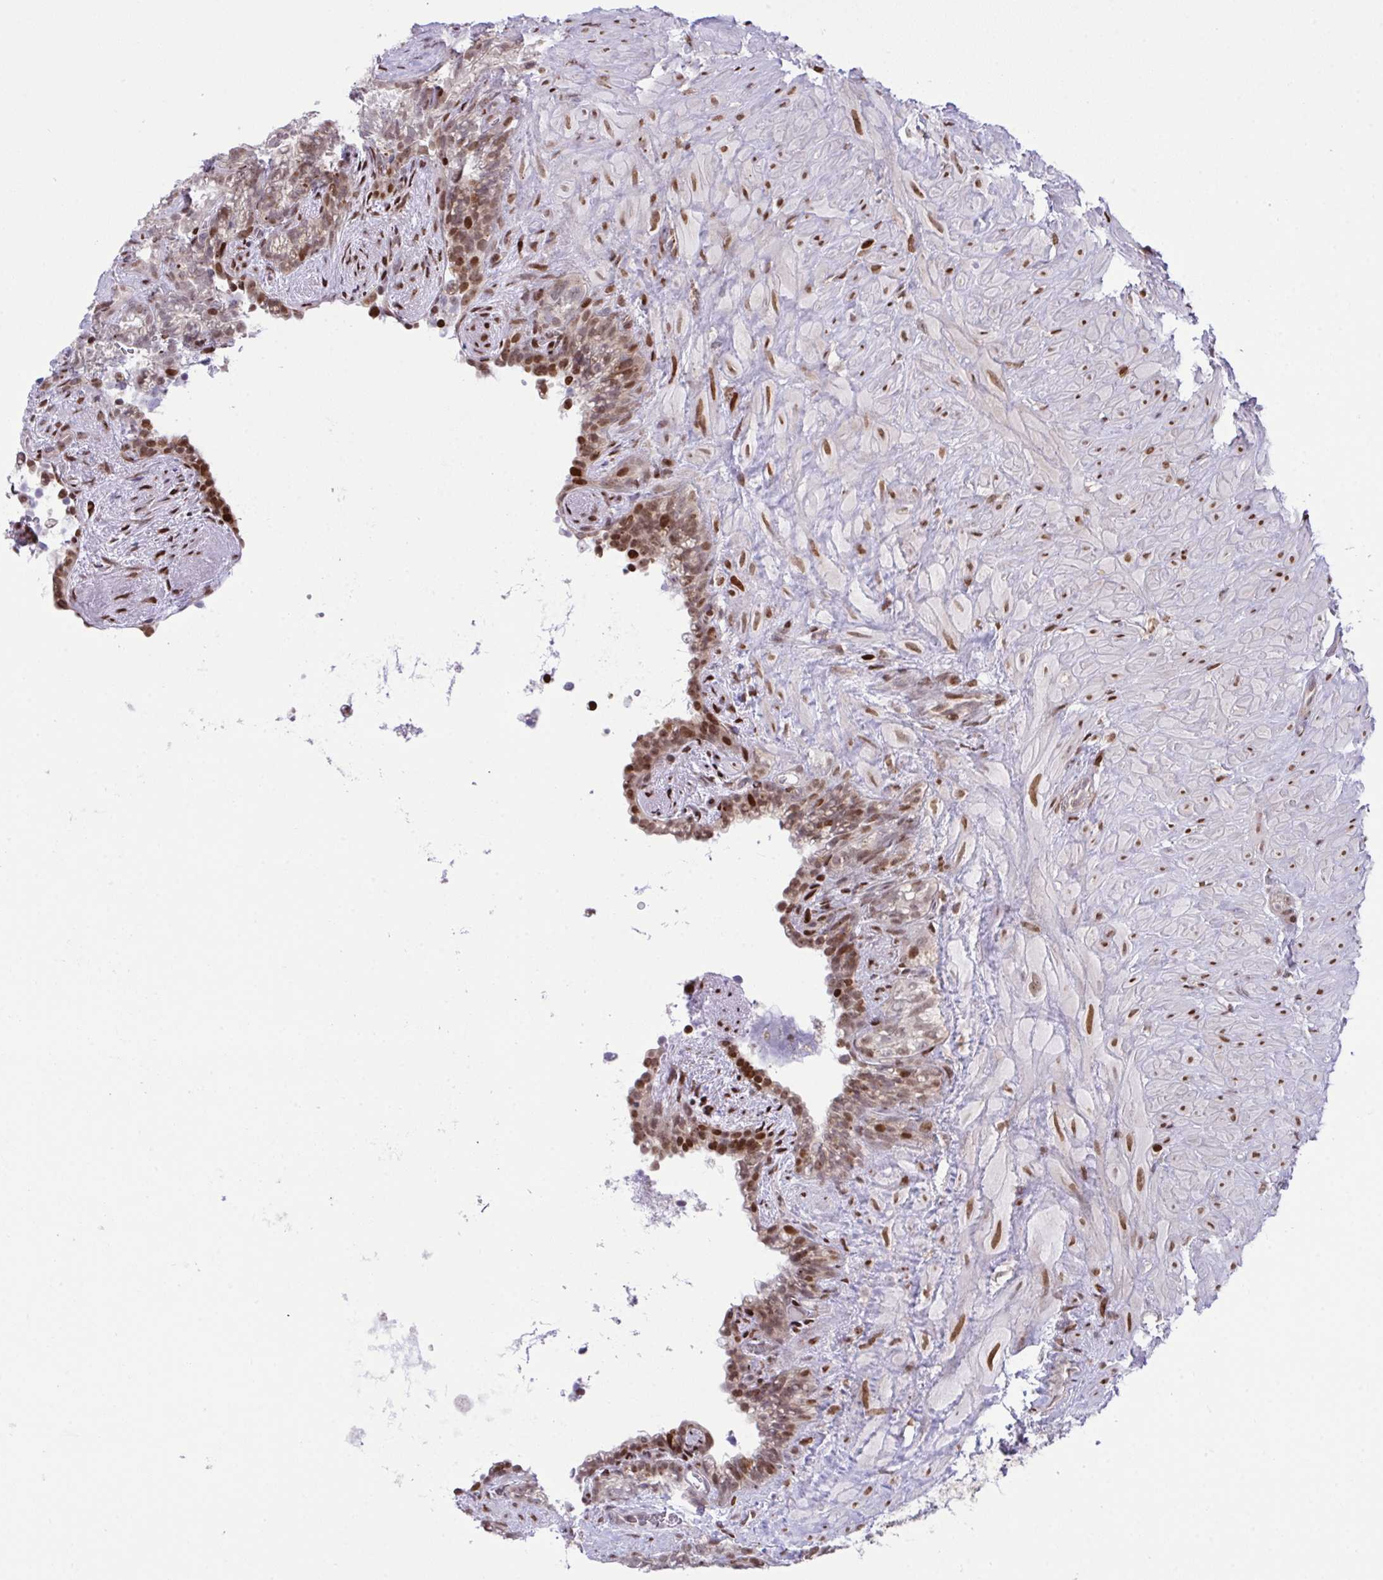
{"staining": {"intensity": "moderate", "quantity": "25%-75%", "location": "nuclear"}, "tissue": "seminal vesicle", "cell_type": "Glandular cells", "image_type": "normal", "snomed": [{"axis": "morphology", "description": "Normal tissue, NOS"}, {"axis": "topography", "description": "Seminal veicle"}], "caption": "Immunohistochemistry (DAB (3,3'-diaminobenzidine)) staining of benign human seminal vesicle shows moderate nuclear protein staining in approximately 25%-75% of glandular cells.", "gene": "RAPGEF5", "patient": {"sex": "male", "age": 76}}